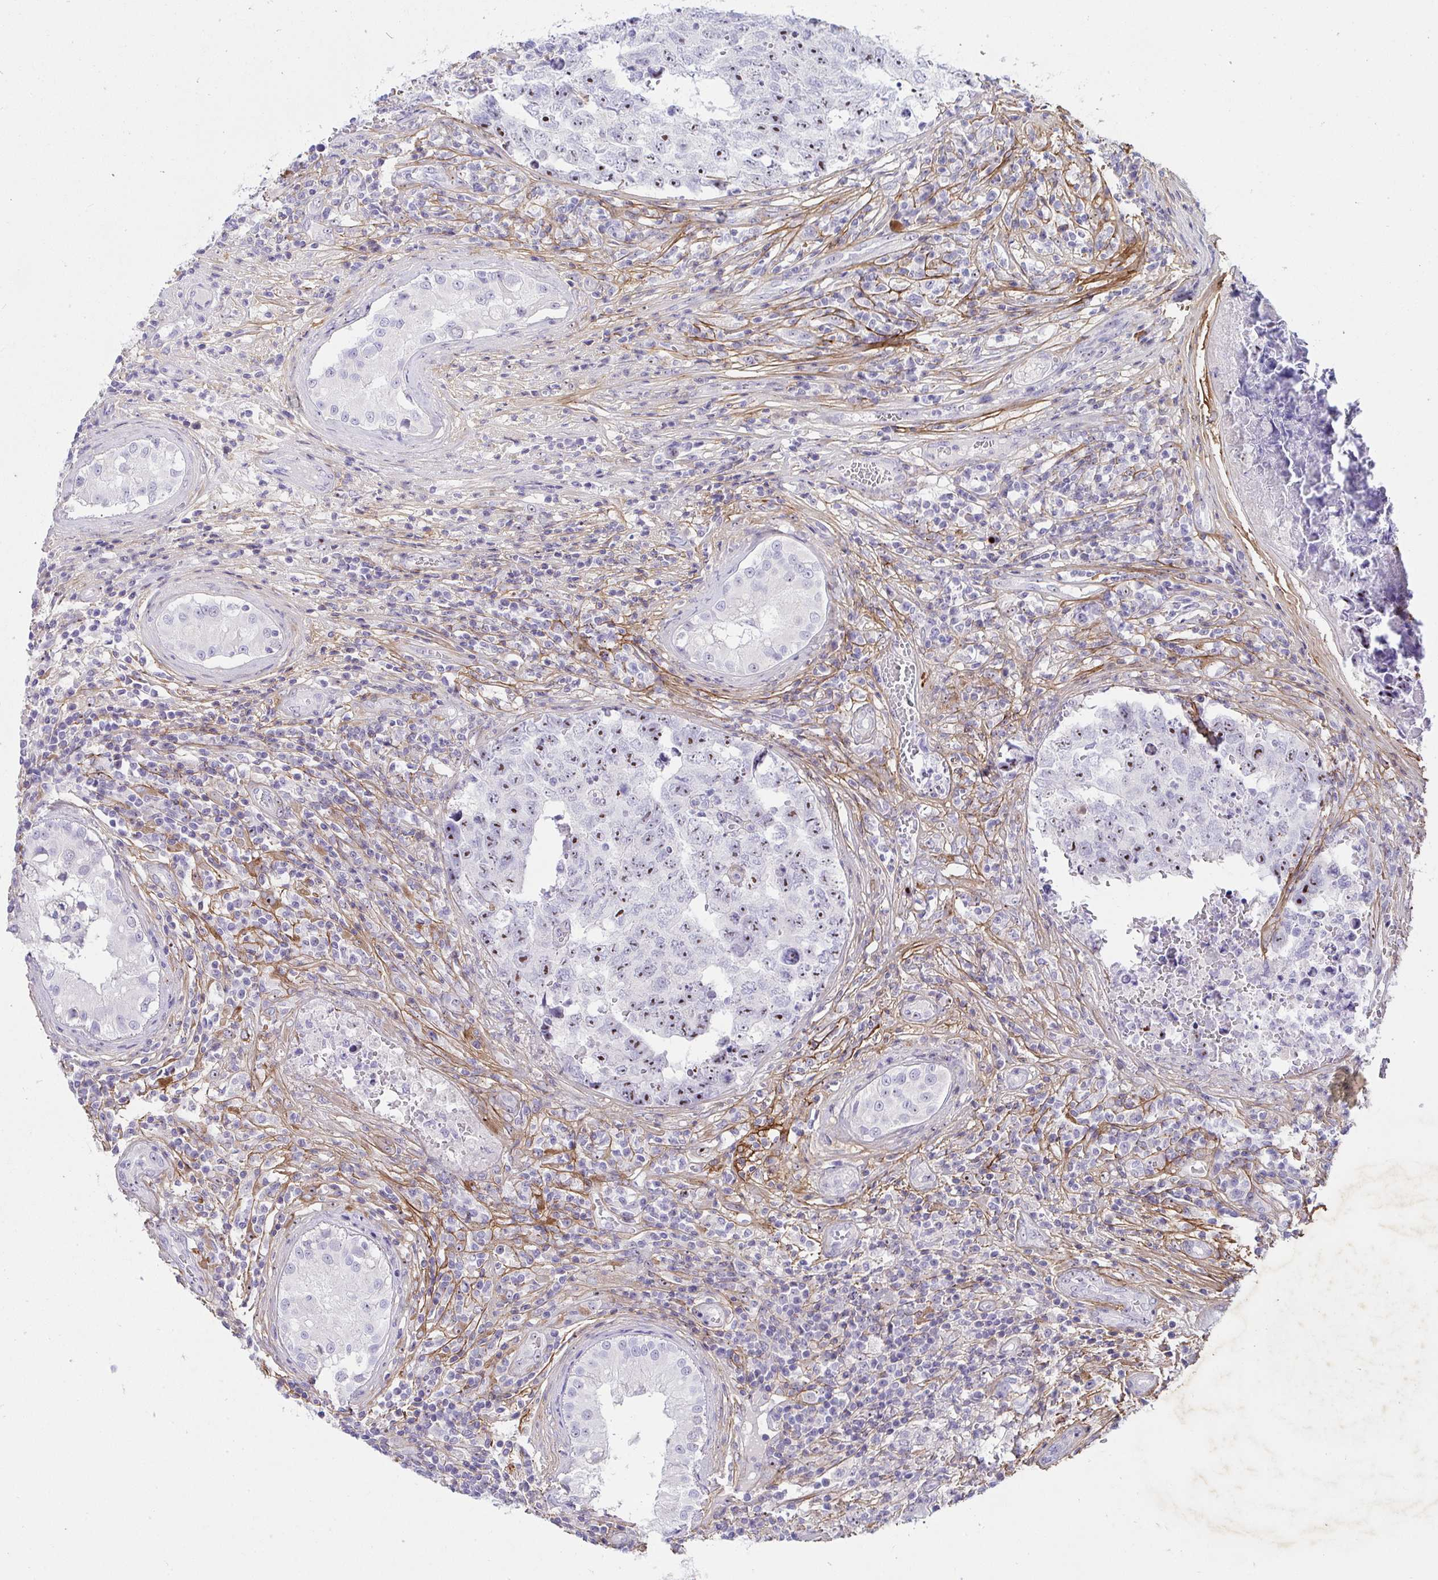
{"staining": {"intensity": "moderate", "quantity": ">75%", "location": "nuclear"}, "tissue": "testis cancer", "cell_type": "Tumor cells", "image_type": "cancer", "snomed": [{"axis": "morphology", "description": "Carcinoma, Embryonal, NOS"}, {"axis": "topography", "description": "Testis"}], "caption": "IHC photomicrograph of human testis cancer stained for a protein (brown), which exhibits medium levels of moderate nuclear expression in about >75% of tumor cells.", "gene": "LHFPL6", "patient": {"sex": "male", "age": 25}}